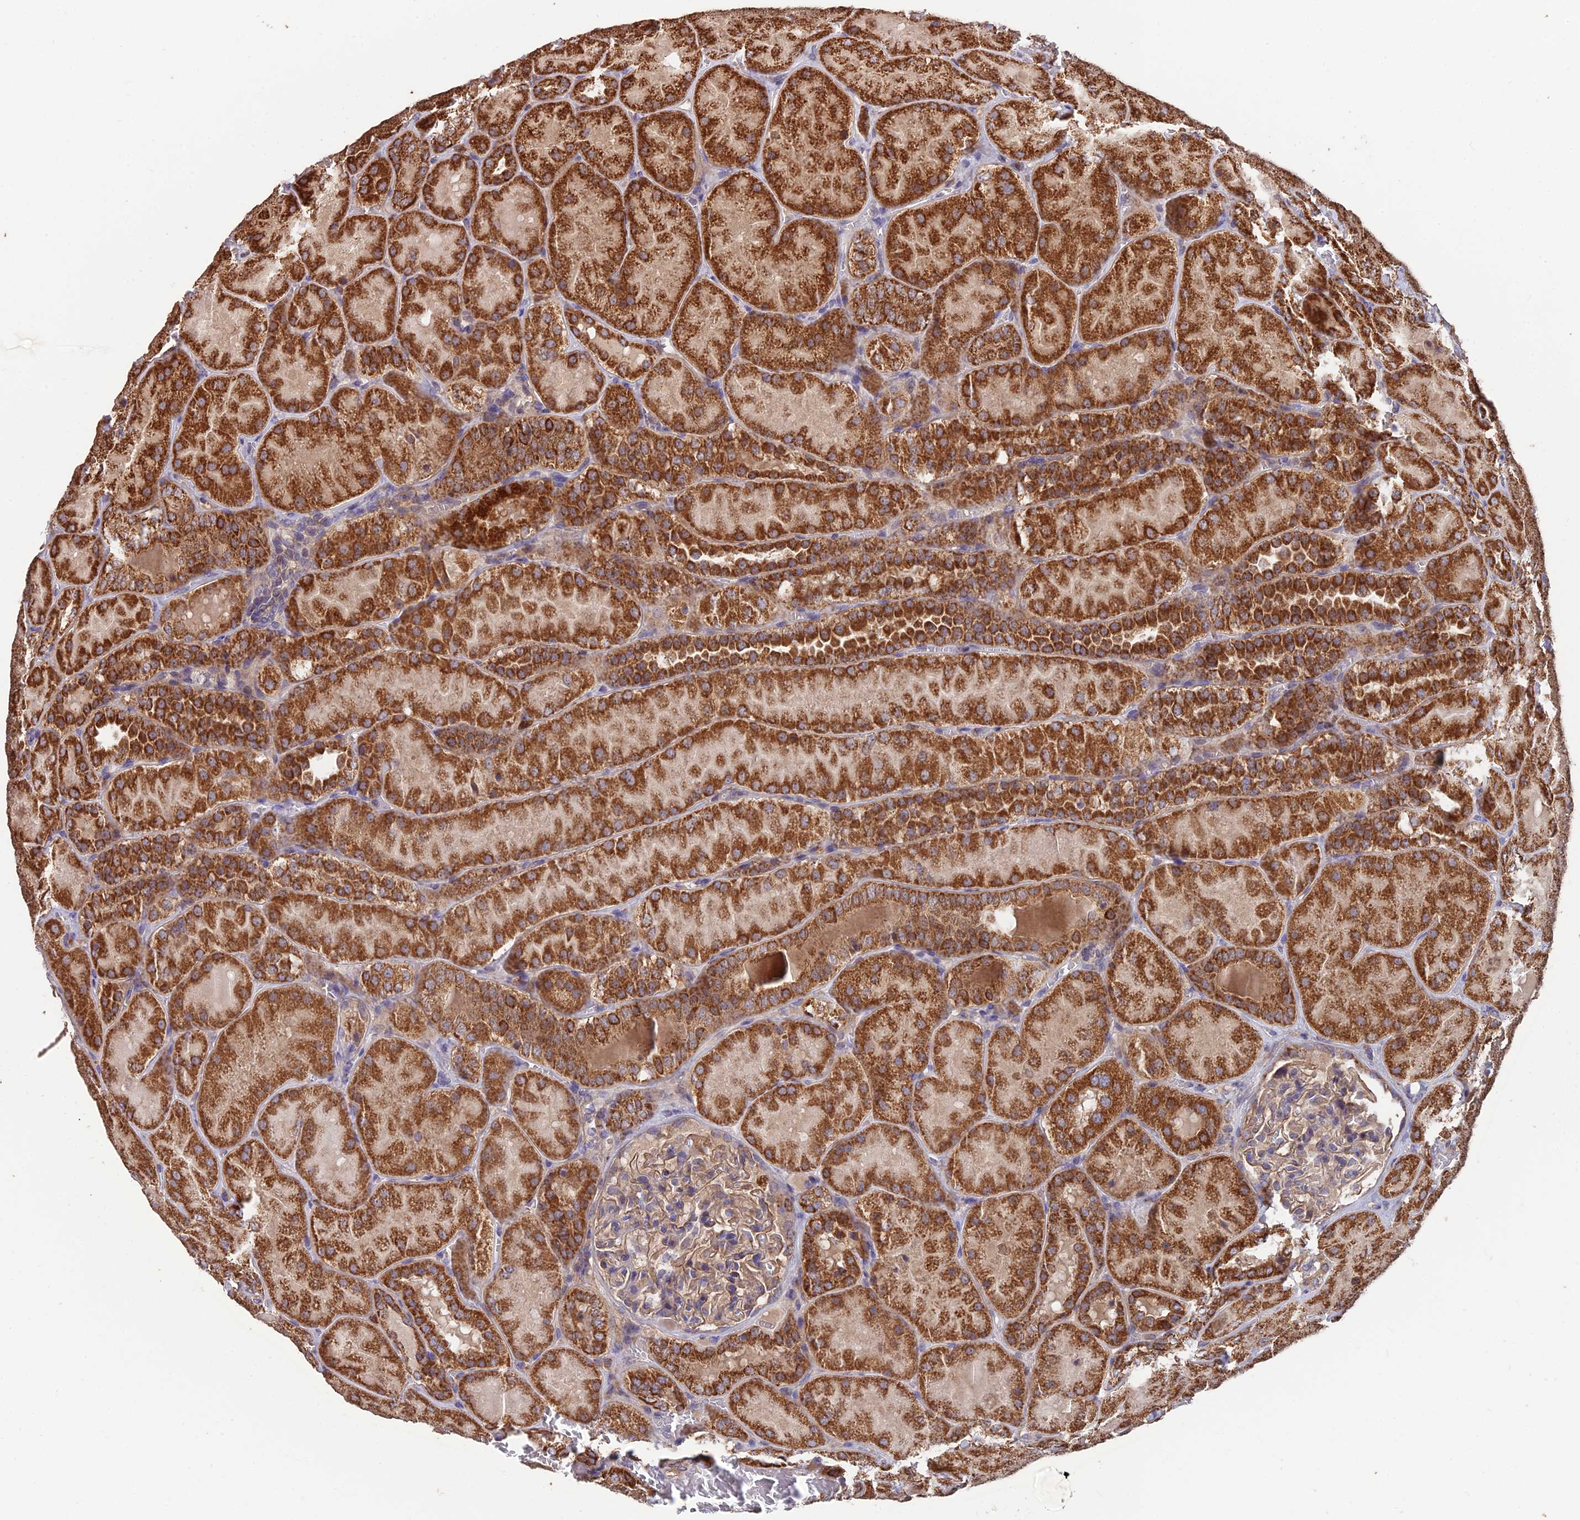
{"staining": {"intensity": "weak", "quantity": "25%-75%", "location": "cytoplasmic/membranous"}, "tissue": "kidney", "cell_type": "Cells in glomeruli", "image_type": "normal", "snomed": [{"axis": "morphology", "description": "Normal tissue, NOS"}, {"axis": "topography", "description": "Kidney"}], "caption": "About 25%-75% of cells in glomeruli in unremarkable kidney demonstrate weak cytoplasmic/membranous protein expression as visualized by brown immunohistochemical staining.", "gene": "IFT22", "patient": {"sex": "male", "age": 28}}